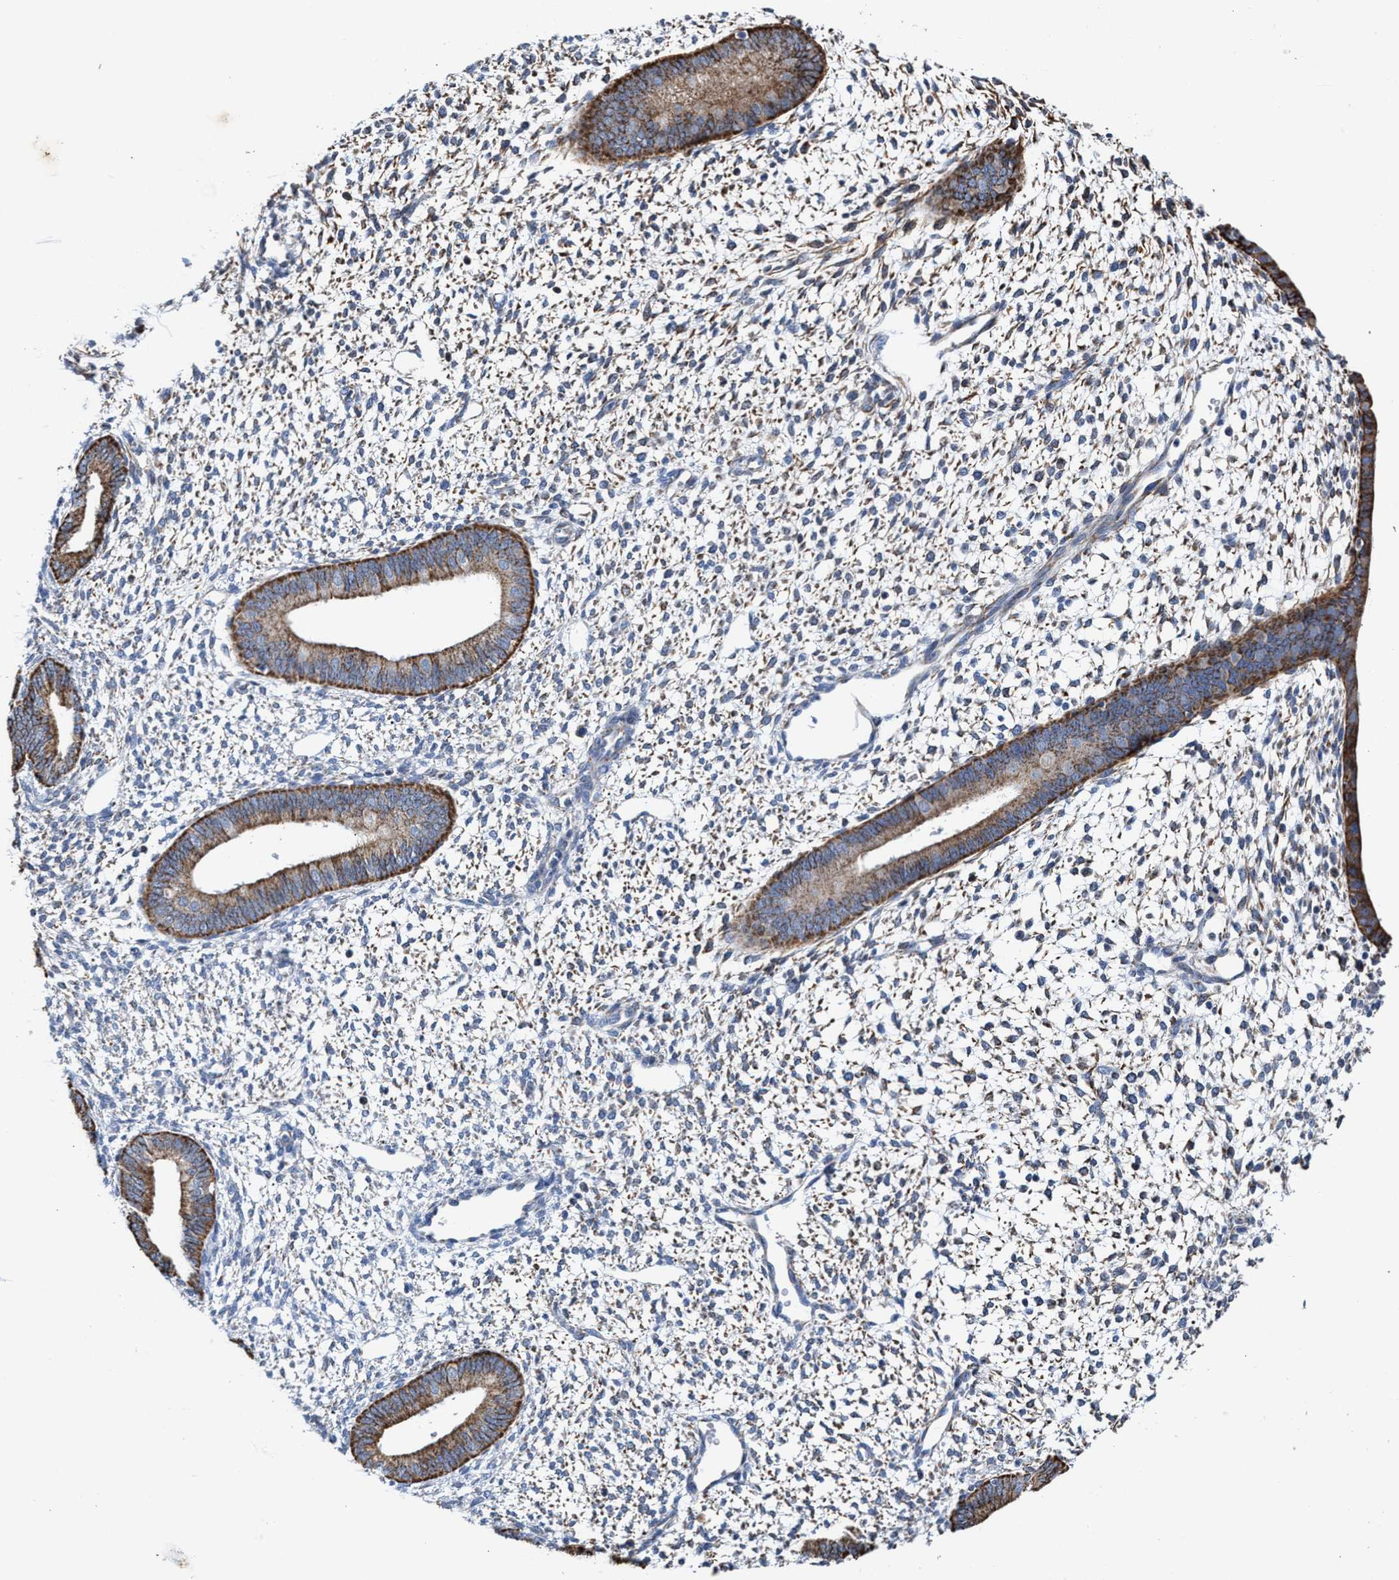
{"staining": {"intensity": "negative", "quantity": "none", "location": "none"}, "tissue": "endometrium", "cell_type": "Cells in endometrial stroma", "image_type": "normal", "snomed": [{"axis": "morphology", "description": "Normal tissue, NOS"}, {"axis": "topography", "description": "Endometrium"}], "caption": "Immunohistochemistry (IHC) of unremarkable human endometrium shows no expression in cells in endometrial stroma.", "gene": "JAG1", "patient": {"sex": "female", "age": 46}}